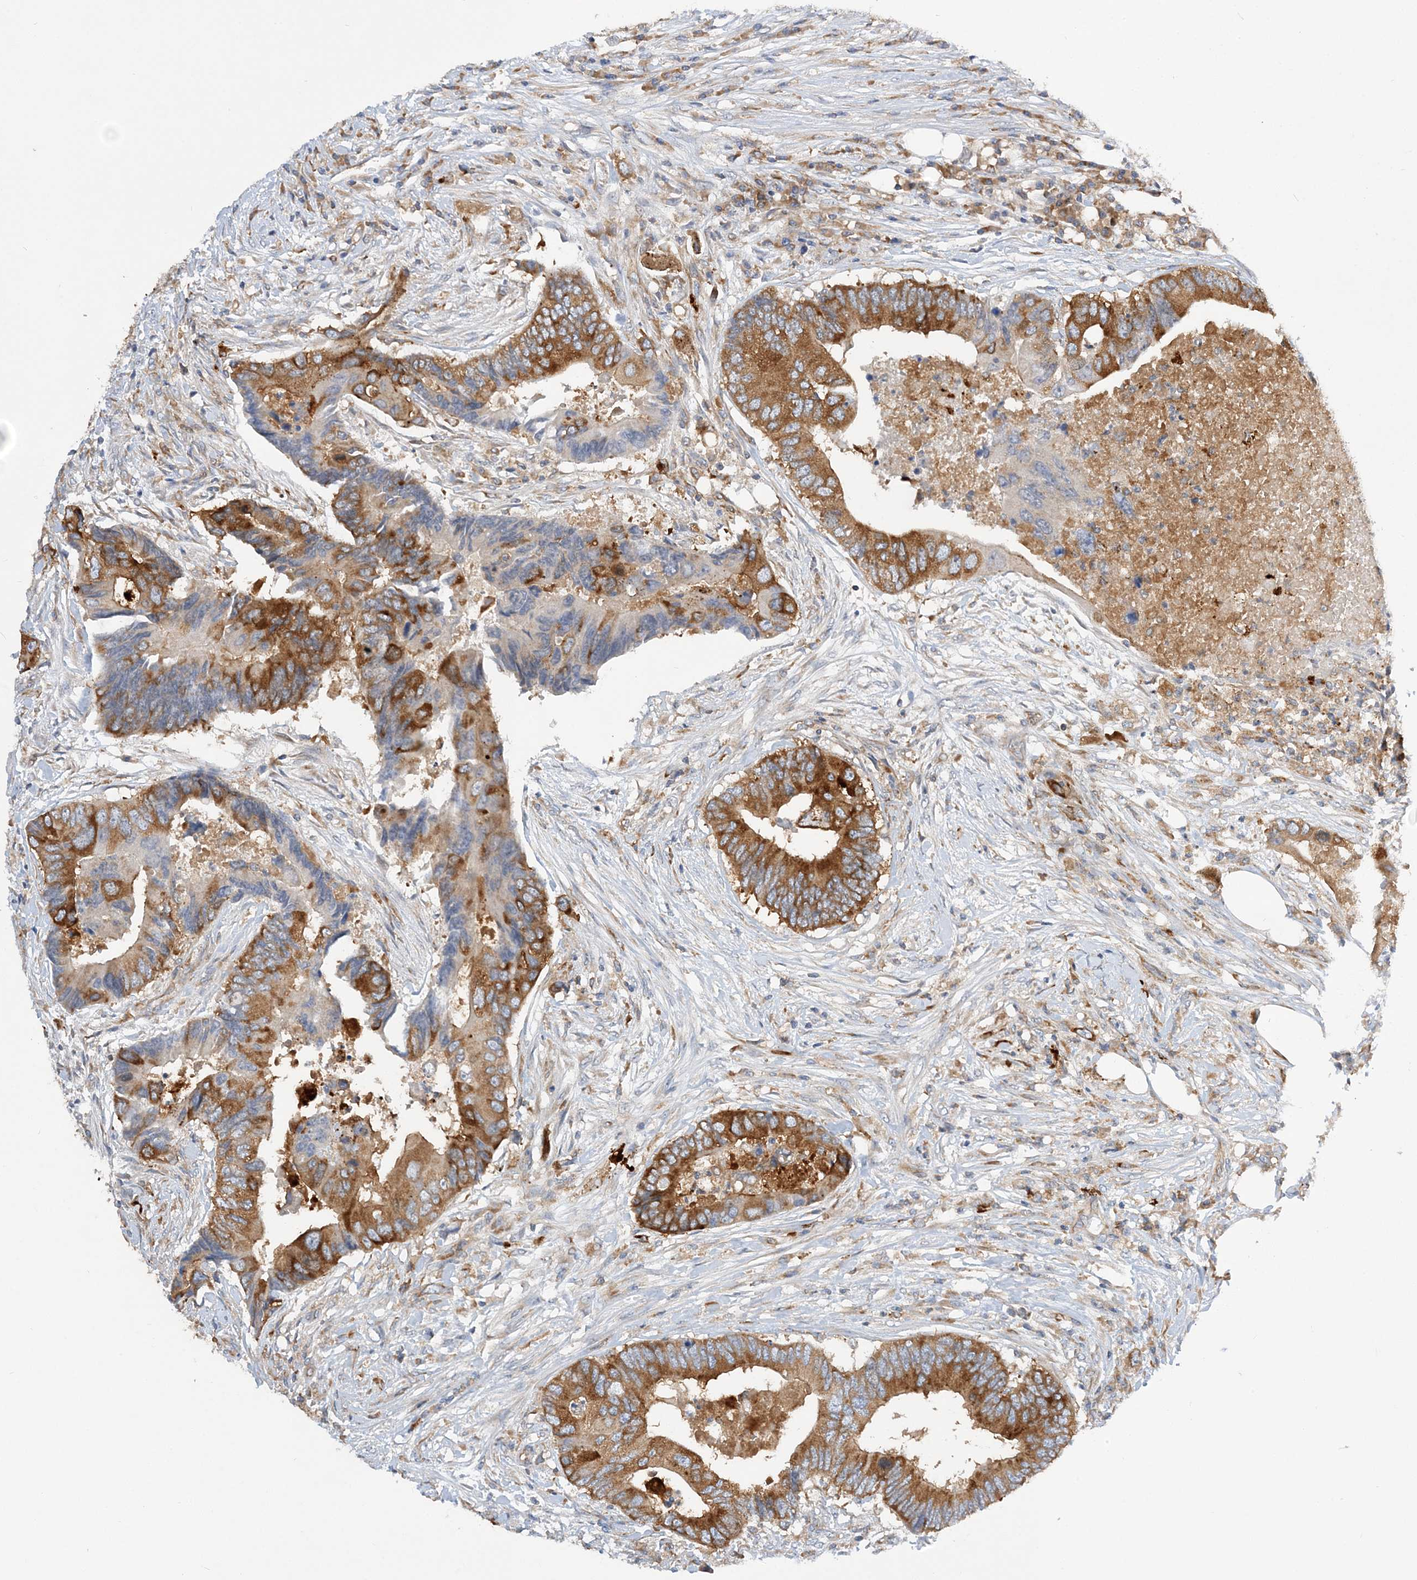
{"staining": {"intensity": "moderate", "quantity": ">75%", "location": "cytoplasmic/membranous"}, "tissue": "colorectal cancer", "cell_type": "Tumor cells", "image_type": "cancer", "snomed": [{"axis": "morphology", "description": "Adenocarcinoma, NOS"}, {"axis": "topography", "description": "Colon"}], "caption": "The photomicrograph reveals a brown stain indicating the presence of a protein in the cytoplasmic/membranous of tumor cells in colorectal adenocarcinoma.", "gene": "LARP4B", "patient": {"sex": "male", "age": 71}}